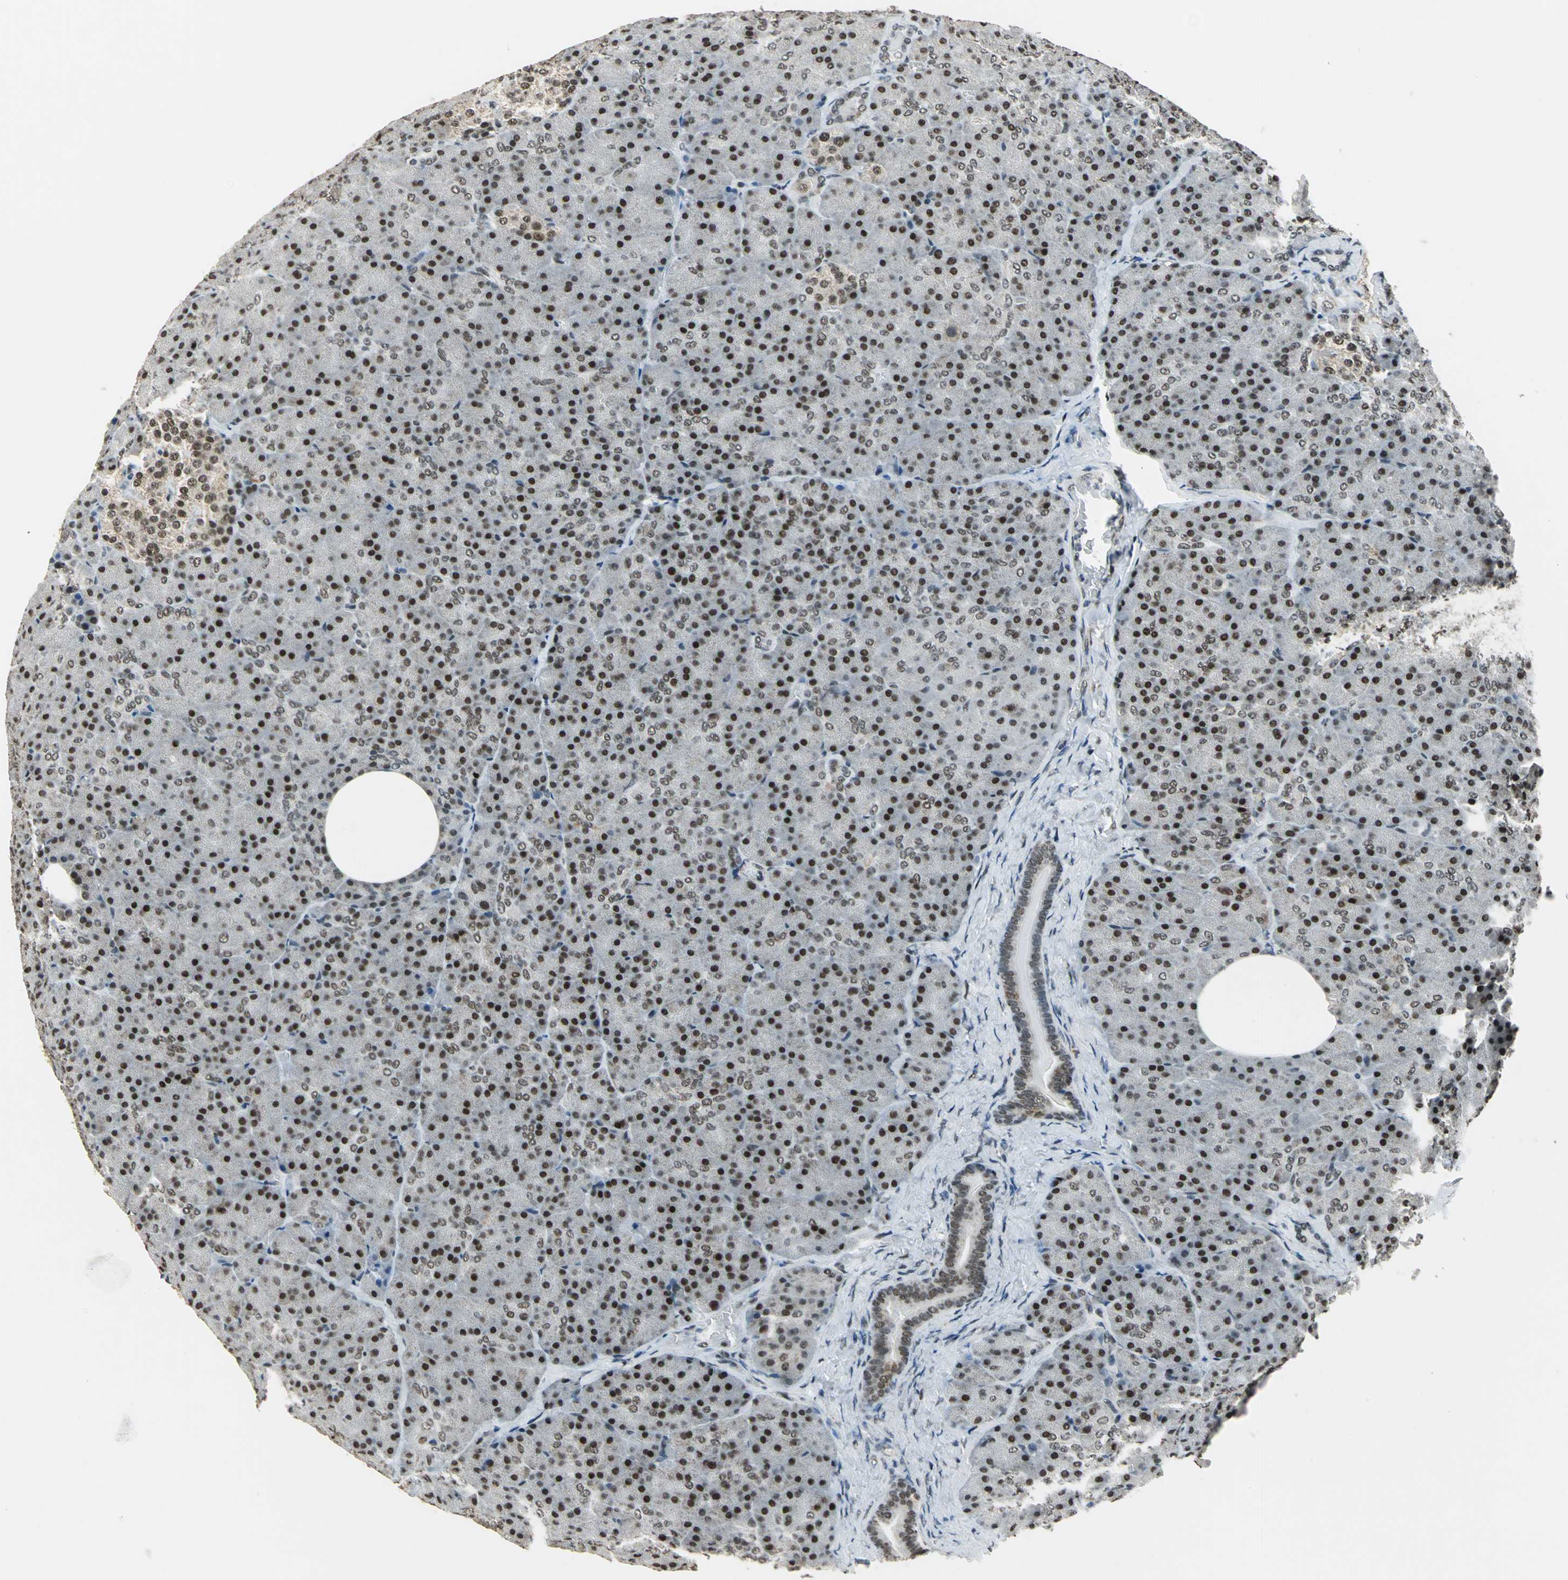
{"staining": {"intensity": "moderate", "quantity": "25%-75%", "location": "nuclear"}, "tissue": "pancreas", "cell_type": "Exocrine glandular cells", "image_type": "normal", "snomed": [{"axis": "morphology", "description": "Normal tissue, NOS"}, {"axis": "topography", "description": "Pancreas"}], "caption": "Exocrine glandular cells show medium levels of moderate nuclear staining in approximately 25%-75% of cells in unremarkable pancreas.", "gene": "BCLAF1", "patient": {"sex": "female", "age": 35}}